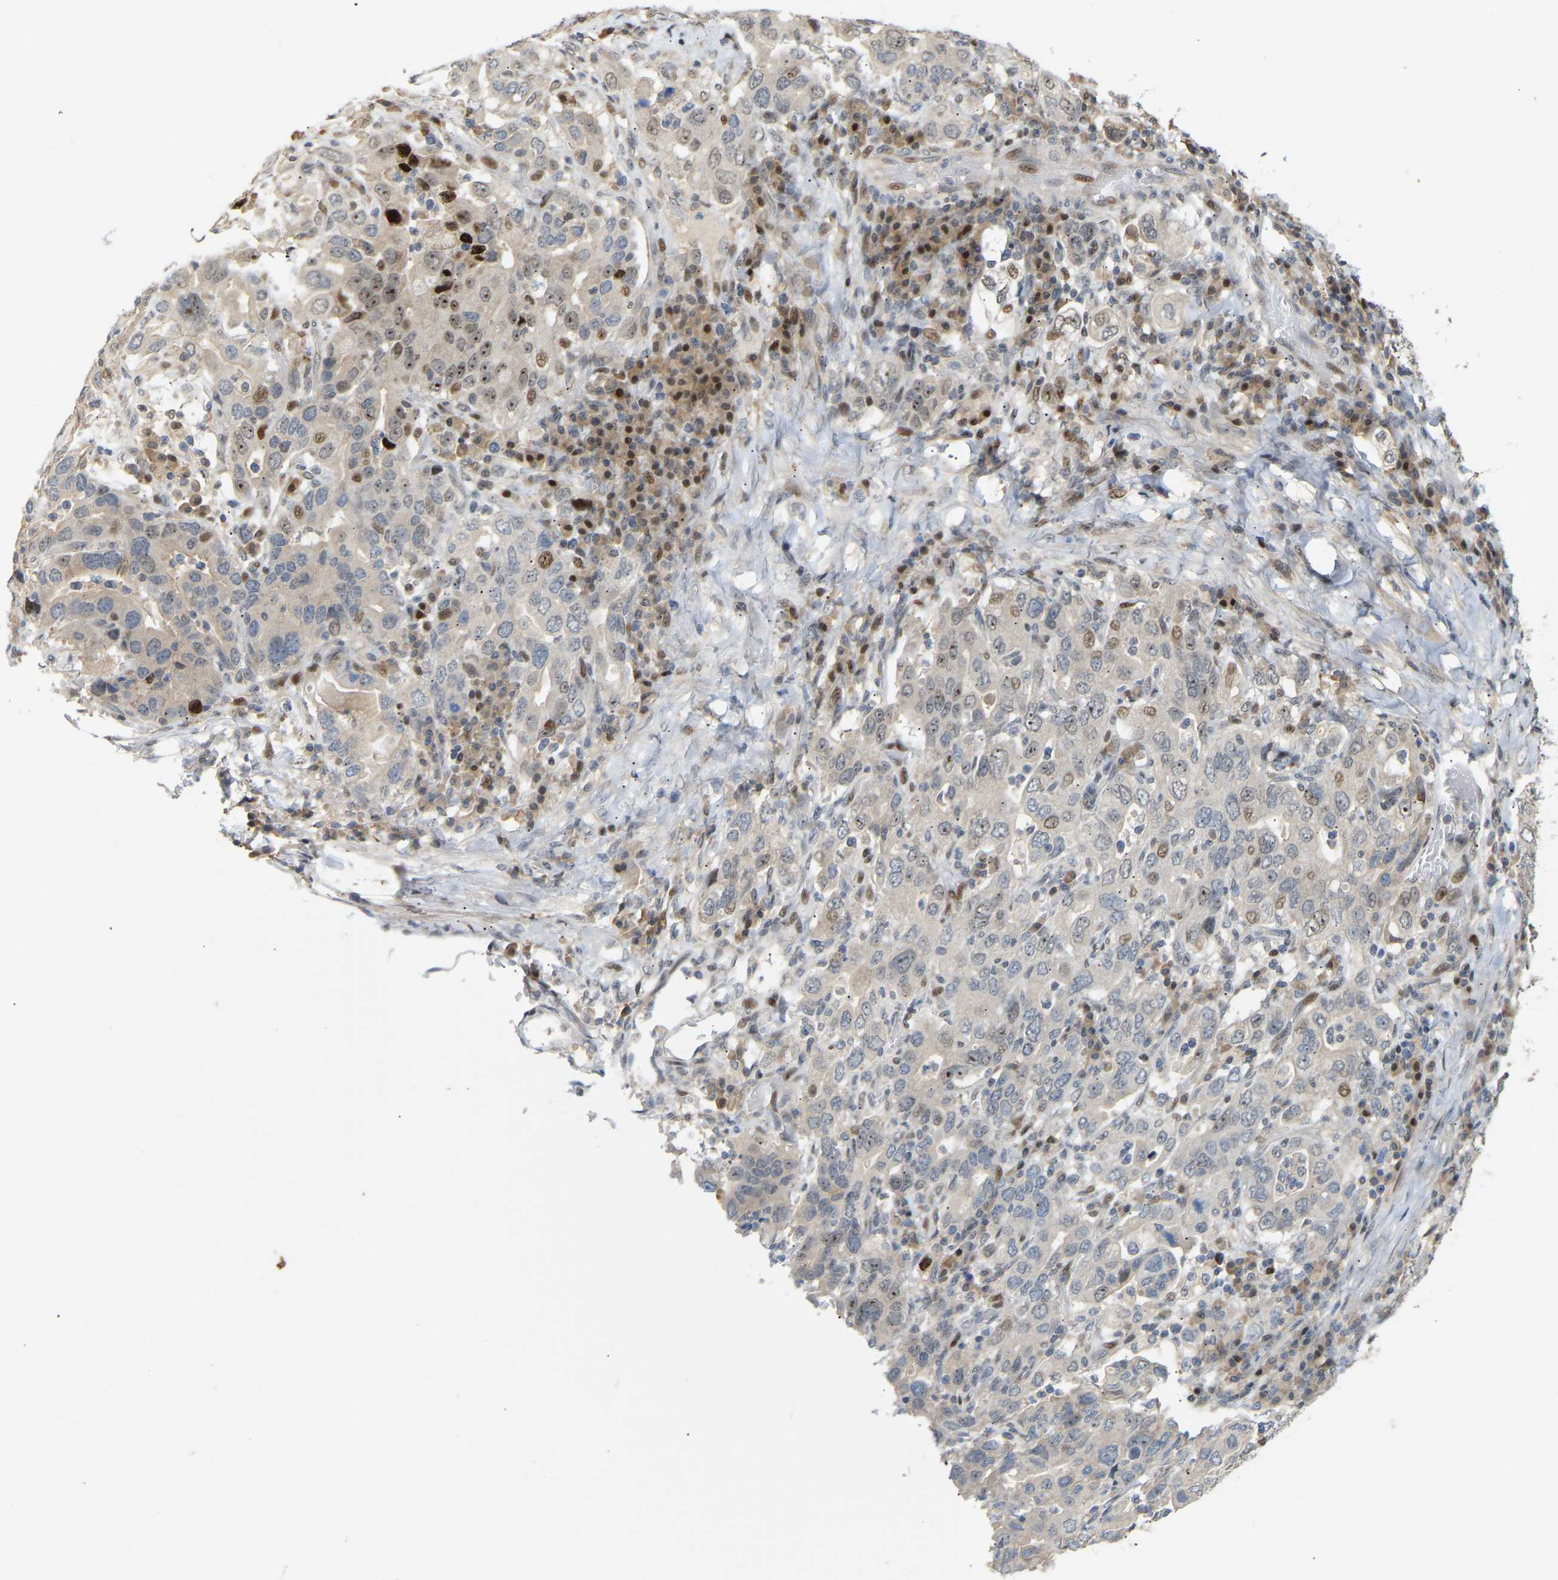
{"staining": {"intensity": "moderate", "quantity": "<25%", "location": "cytoplasmic/membranous,nuclear"}, "tissue": "stomach cancer", "cell_type": "Tumor cells", "image_type": "cancer", "snomed": [{"axis": "morphology", "description": "Adenocarcinoma, NOS"}, {"axis": "topography", "description": "Stomach, upper"}], "caption": "Adenocarcinoma (stomach) tissue reveals moderate cytoplasmic/membranous and nuclear staining in about <25% of tumor cells, visualized by immunohistochemistry.", "gene": "PTPN4", "patient": {"sex": "male", "age": 62}}